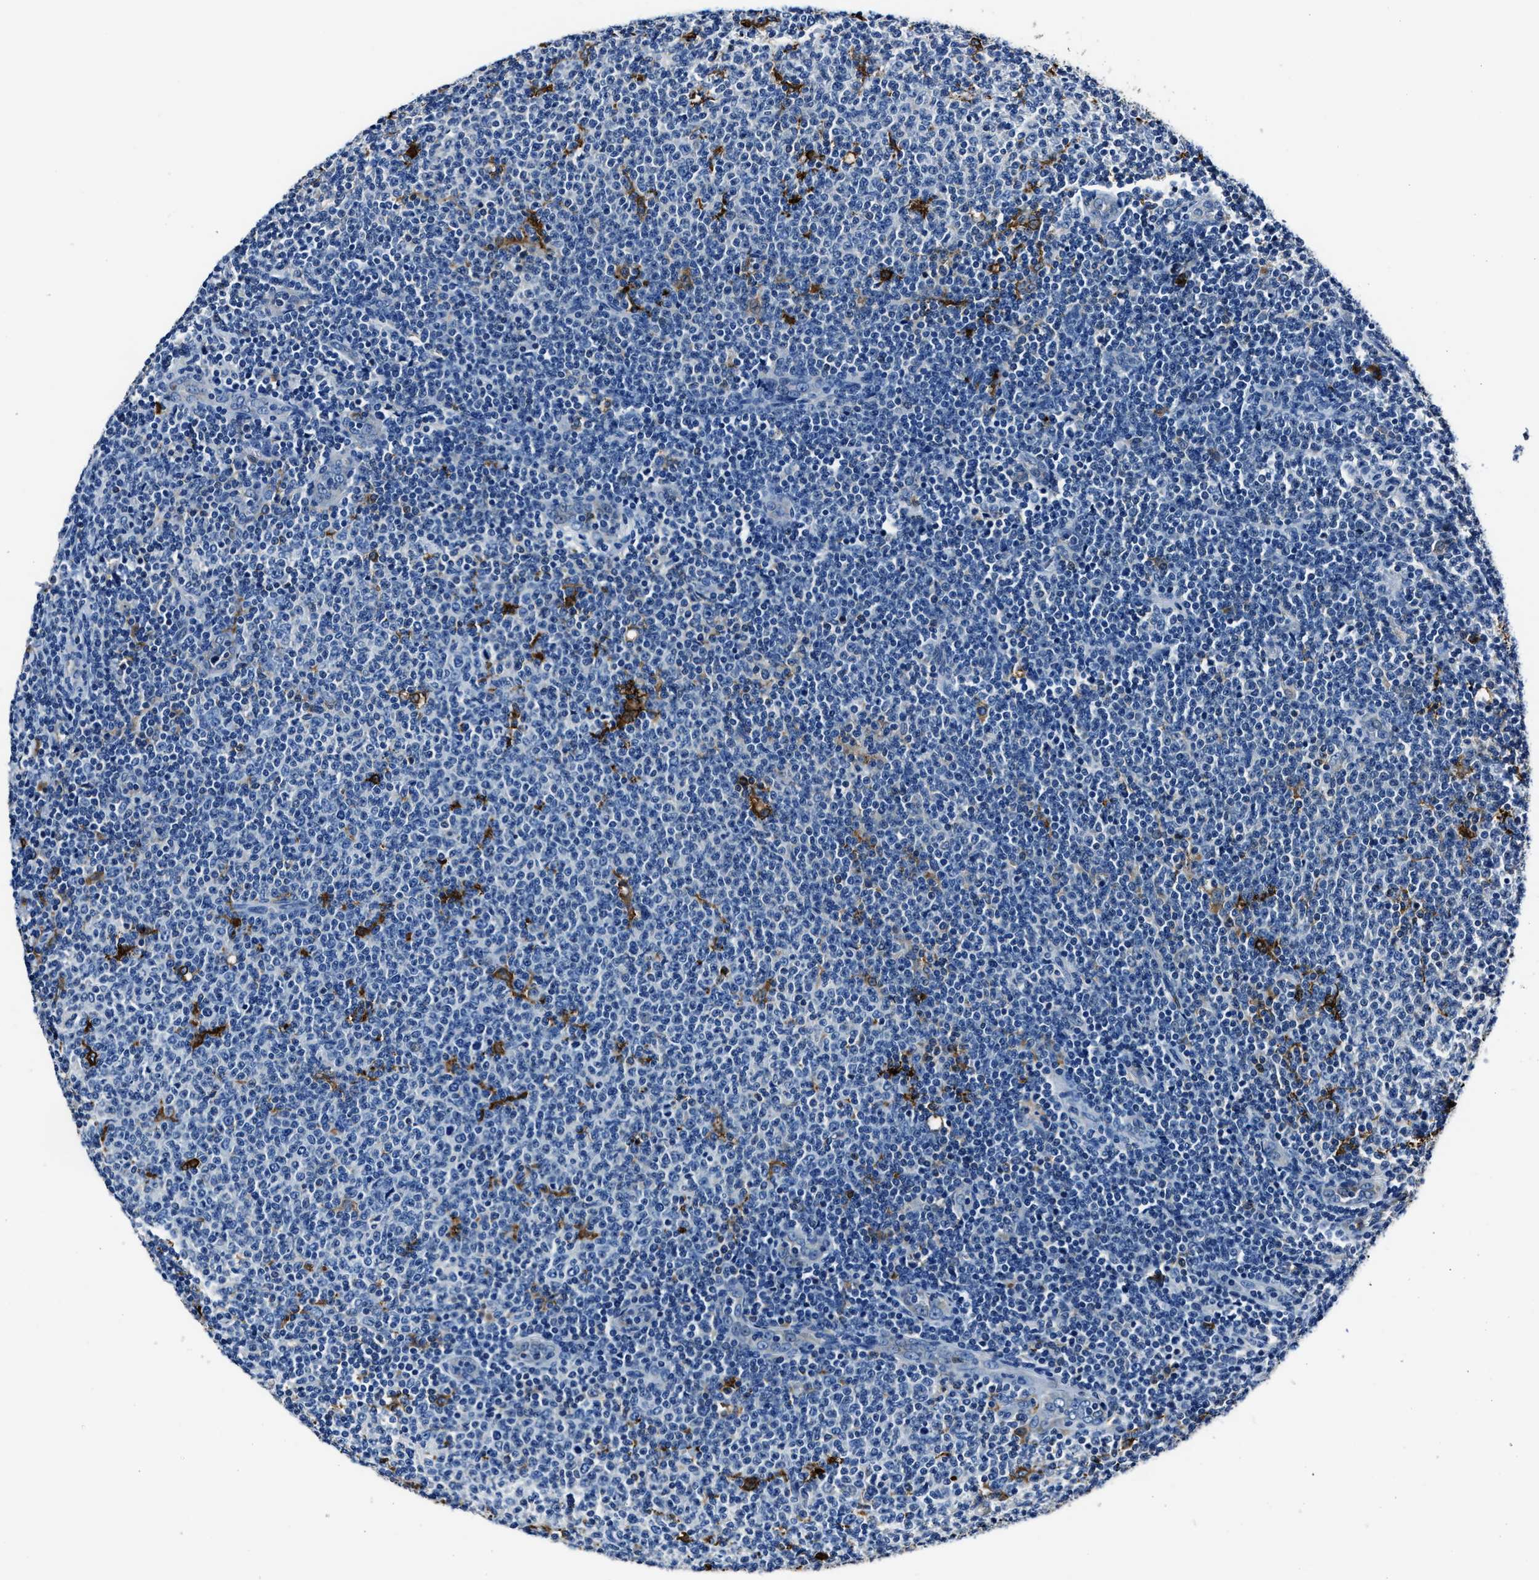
{"staining": {"intensity": "negative", "quantity": "none", "location": "none"}, "tissue": "lymphoma", "cell_type": "Tumor cells", "image_type": "cancer", "snomed": [{"axis": "morphology", "description": "Malignant lymphoma, non-Hodgkin's type, Low grade"}, {"axis": "topography", "description": "Lymph node"}], "caption": "Tumor cells show no significant staining in lymphoma. (Immunohistochemistry (ihc), brightfield microscopy, high magnification).", "gene": "FTL", "patient": {"sex": "male", "age": 66}}